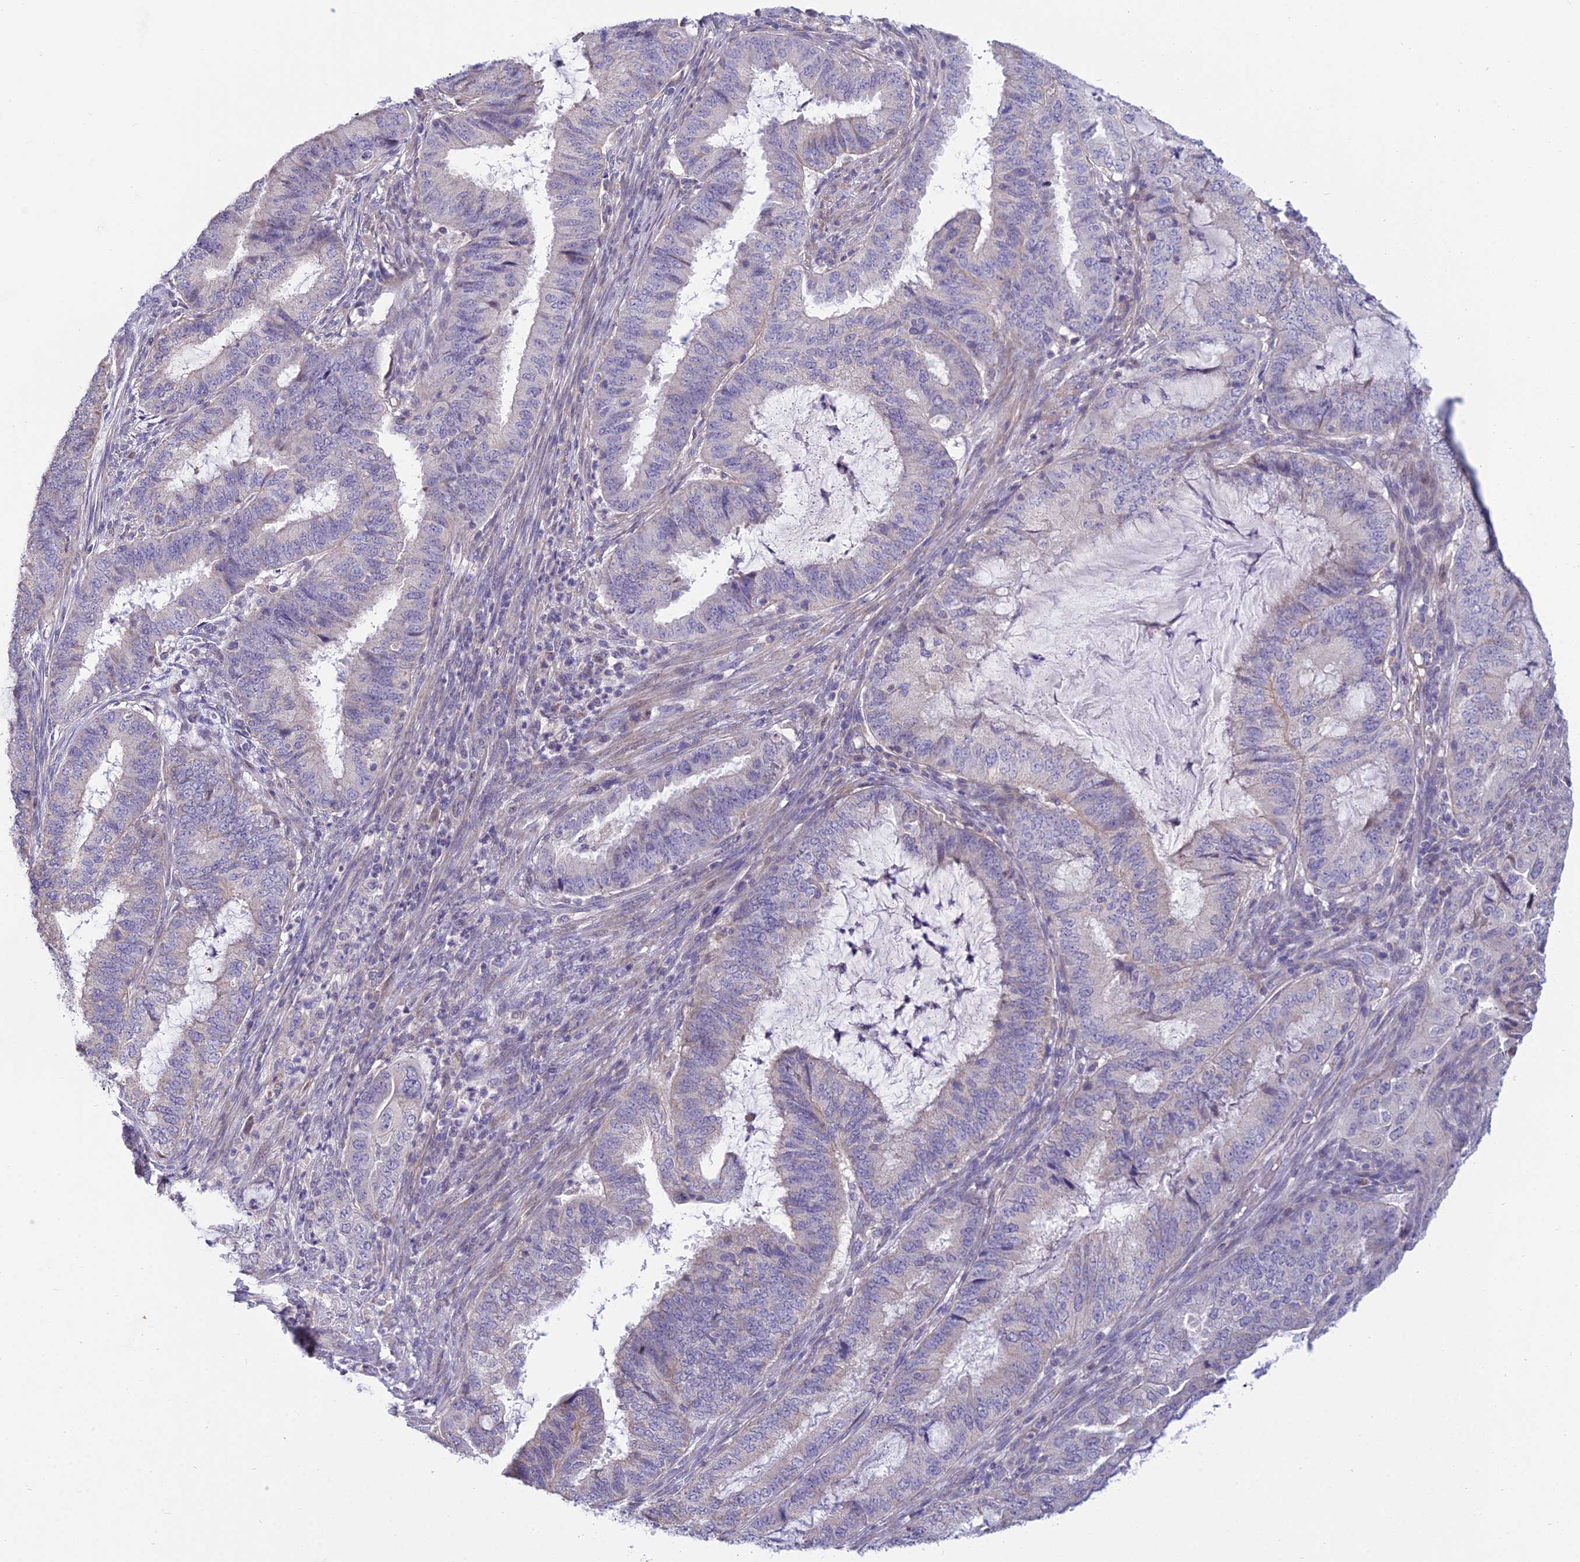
{"staining": {"intensity": "negative", "quantity": "none", "location": "none"}, "tissue": "endometrial cancer", "cell_type": "Tumor cells", "image_type": "cancer", "snomed": [{"axis": "morphology", "description": "Adenocarcinoma, NOS"}, {"axis": "topography", "description": "Endometrium"}], "caption": "There is no significant expression in tumor cells of endometrial cancer.", "gene": "CFAP206", "patient": {"sex": "female", "age": 51}}